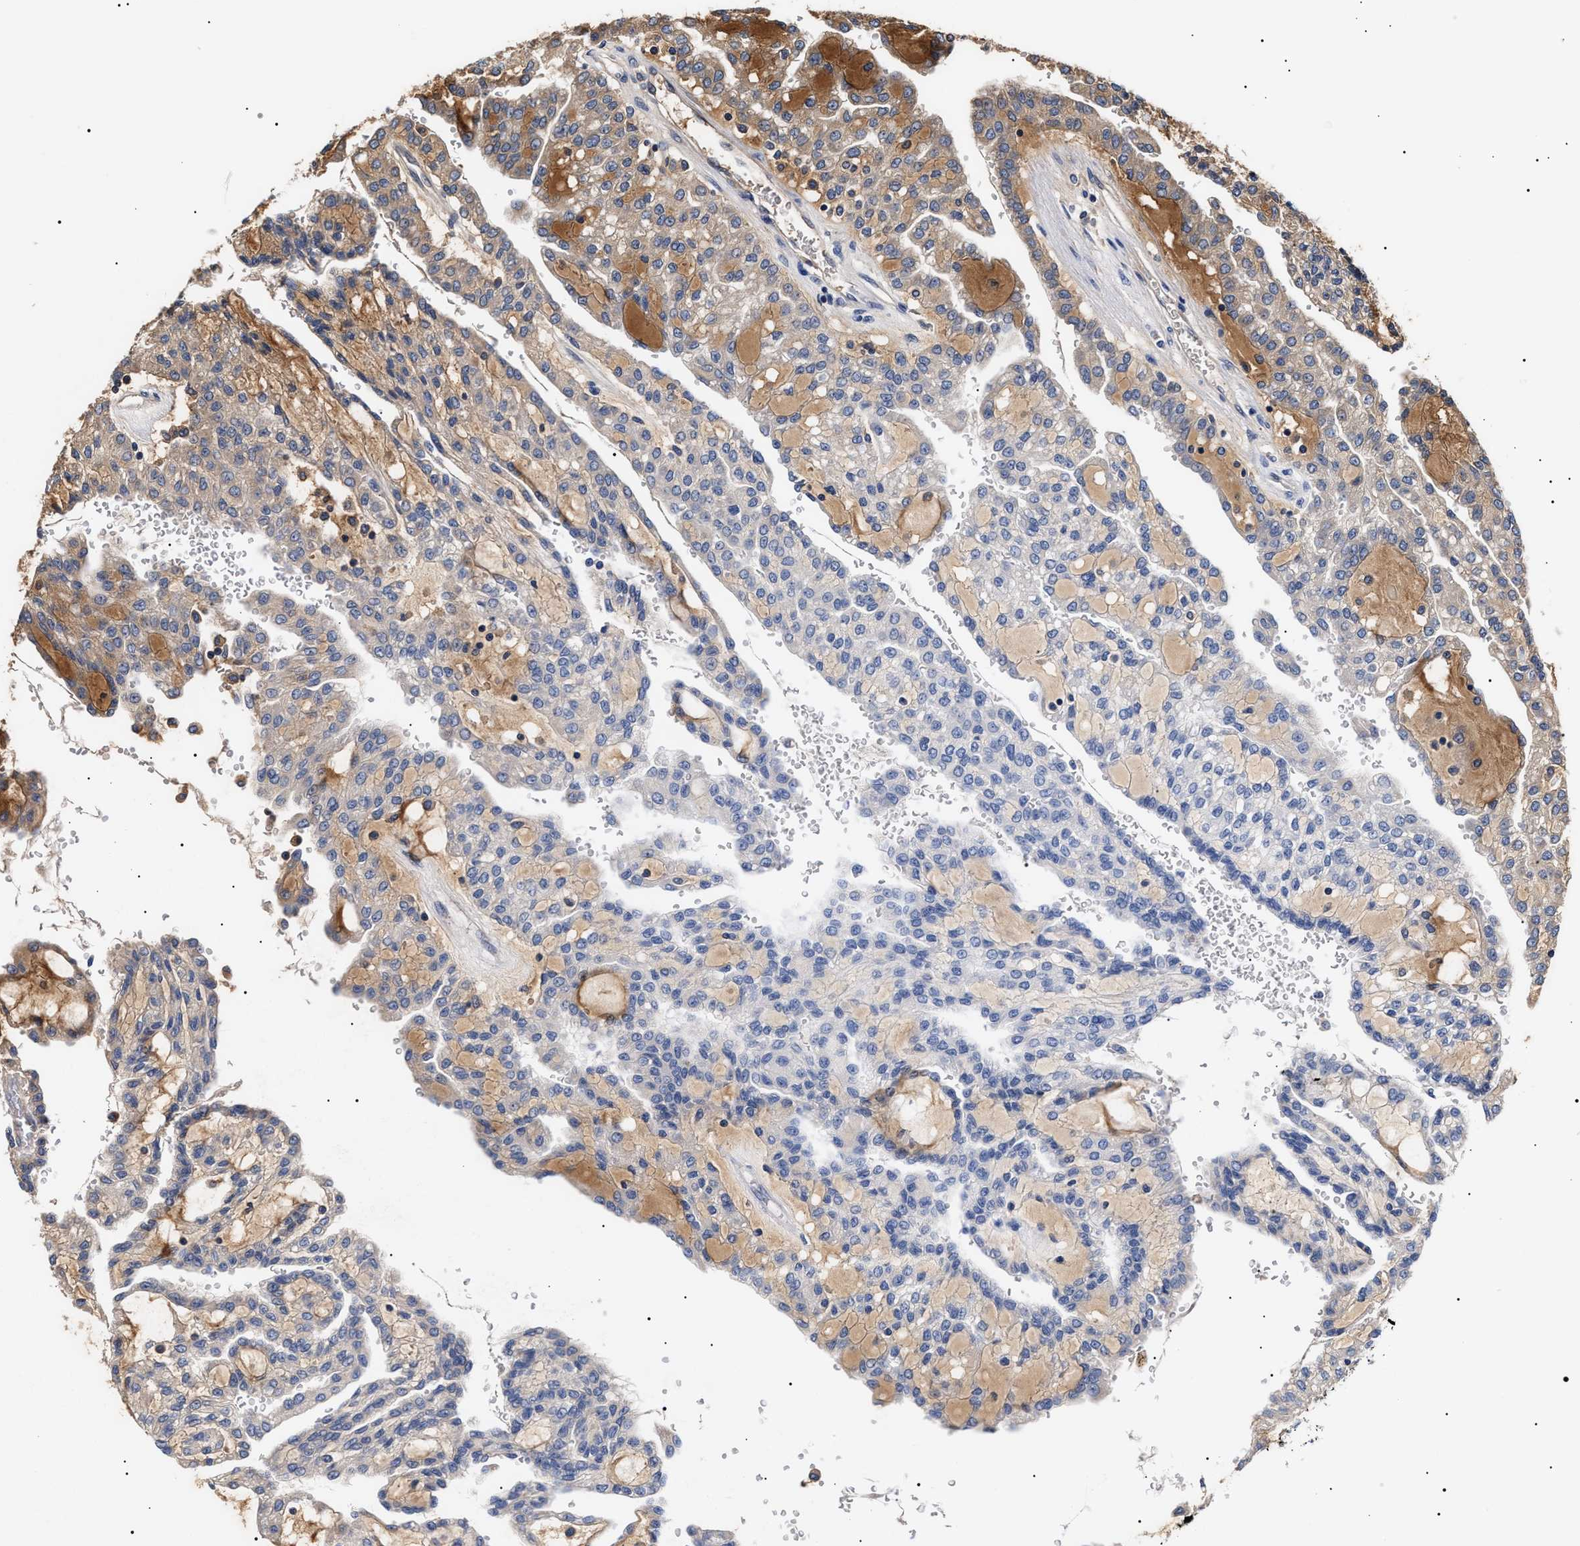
{"staining": {"intensity": "weak", "quantity": "25%-75%", "location": "cytoplasmic/membranous"}, "tissue": "renal cancer", "cell_type": "Tumor cells", "image_type": "cancer", "snomed": [{"axis": "morphology", "description": "Adenocarcinoma, NOS"}, {"axis": "topography", "description": "Kidney"}], "caption": "A low amount of weak cytoplasmic/membranous staining is identified in approximately 25%-75% of tumor cells in renal adenocarcinoma tissue.", "gene": "KRBA1", "patient": {"sex": "male", "age": 63}}